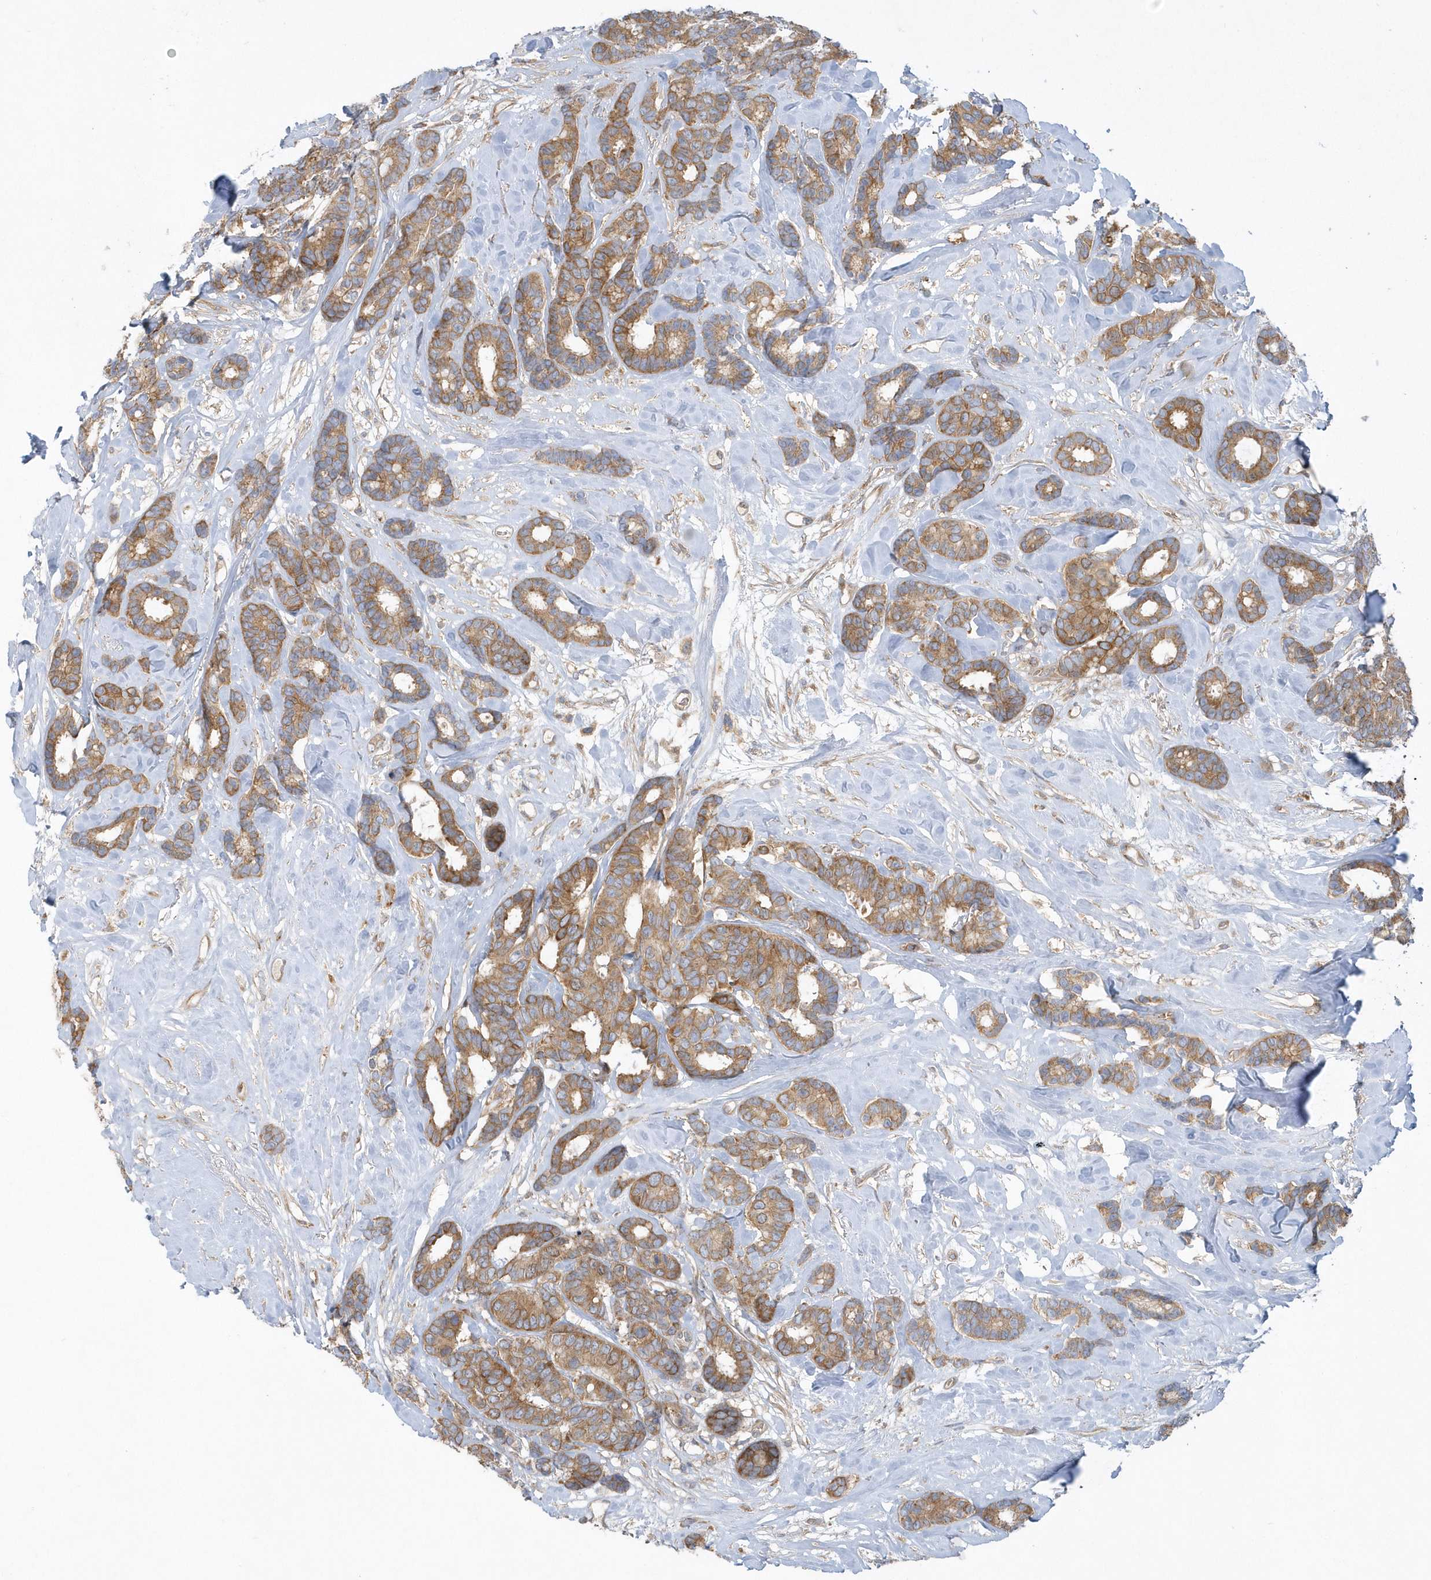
{"staining": {"intensity": "moderate", "quantity": ">75%", "location": "cytoplasmic/membranous"}, "tissue": "breast cancer", "cell_type": "Tumor cells", "image_type": "cancer", "snomed": [{"axis": "morphology", "description": "Duct carcinoma"}, {"axis": "topography", "description": "Breast"}], "caption": "High-magnification brightfield microscopy of breast cancer (intraductal carcinoma) stained with DAB (3,3'-diaminobenzidine) (brown) and counterstained with hematoxylin (blue). tumor cells exhibit moderate cytoplasmic/membranous staining is seen in approximately>75% of cells.", "gene": "CNOT10", "patient": {"sex": "female", "age": 87}}